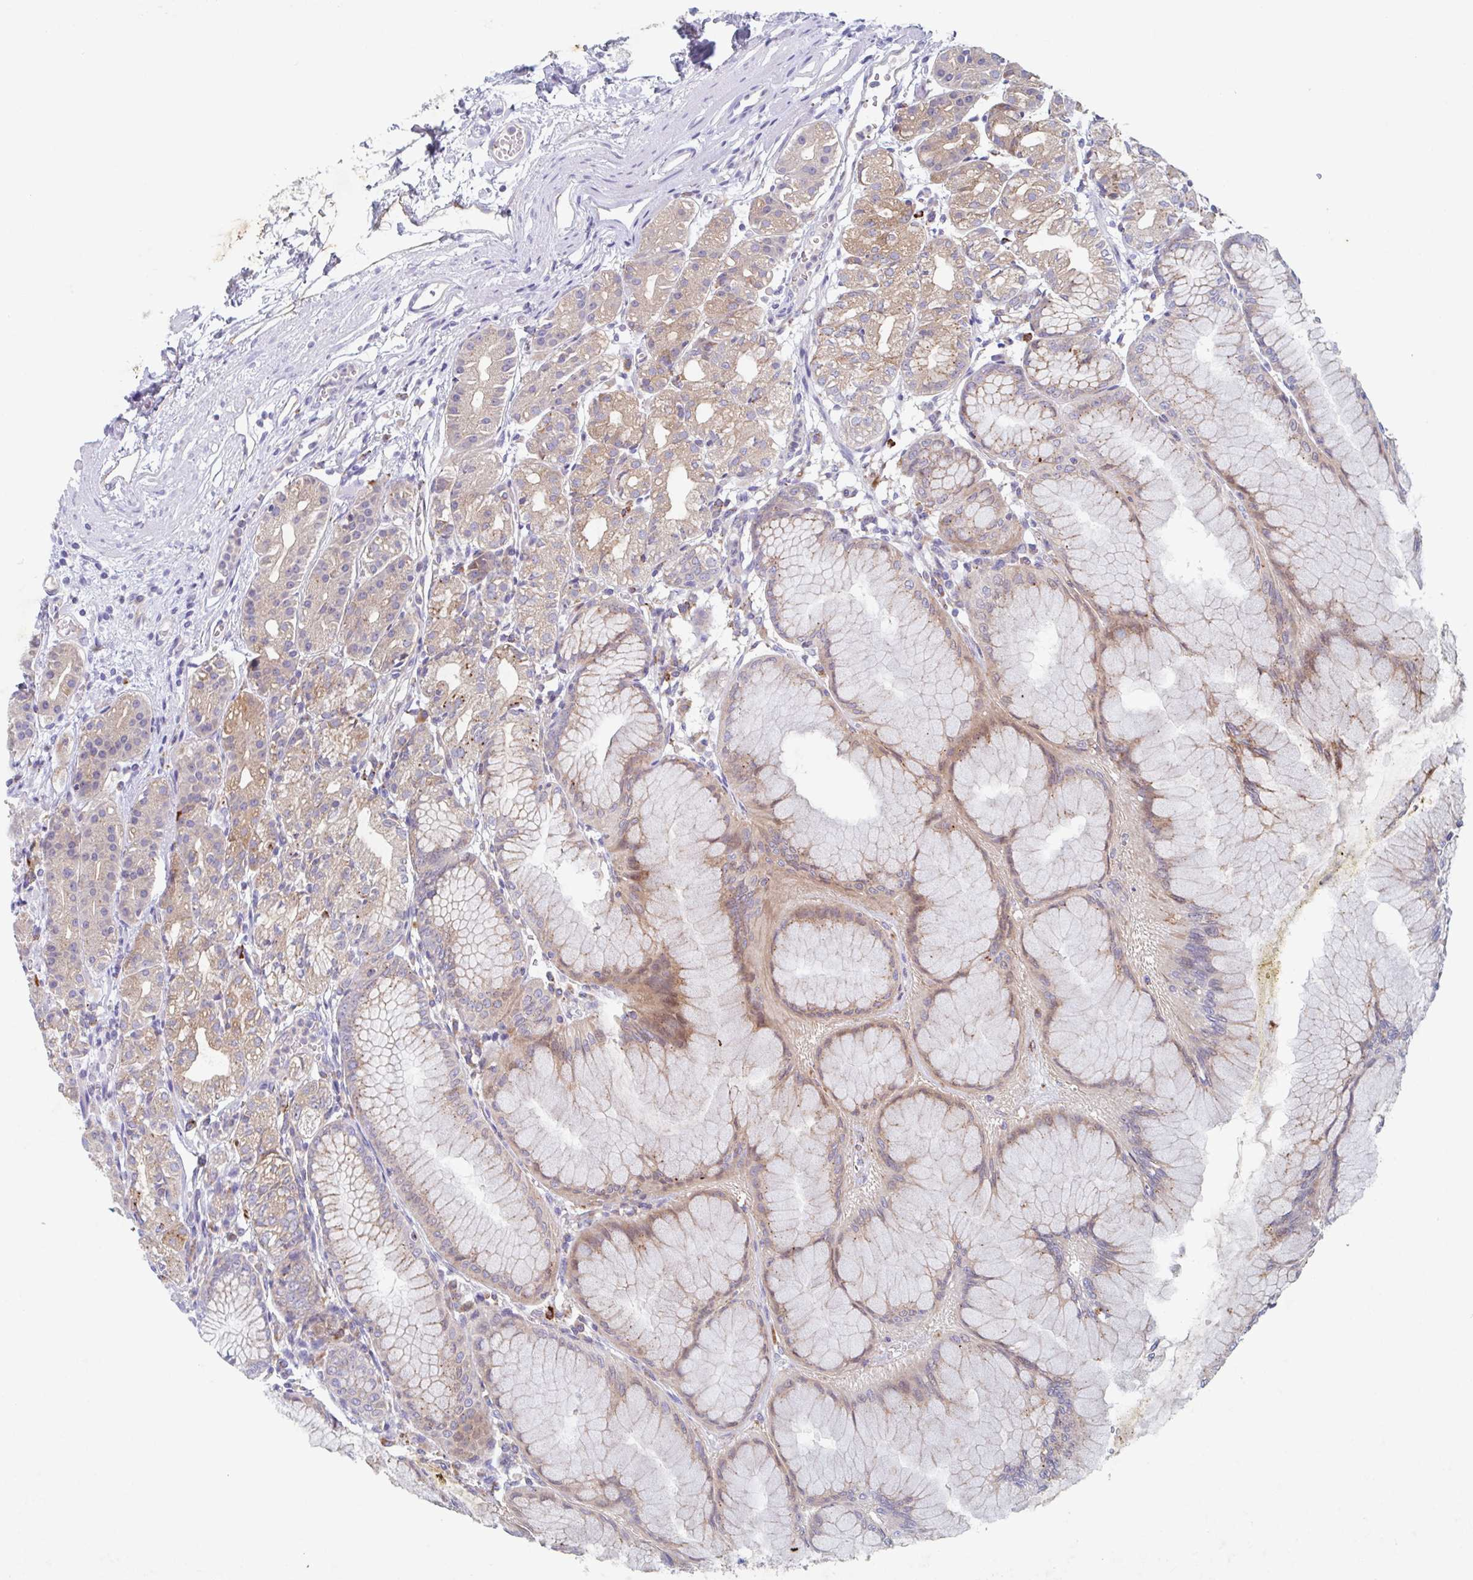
{"staining": {"intensity": "moderate", "quantity": "25%-75%", "location": "cytoplasmic/membranous"}, "tissue": "stomach", "cell_type": "Glandular cells", "image_type": "normal", "snomed": [{"axis": "morphology", "description": "Normal tissue, NOS"}, {"axis": "topography", "description": "Stomach"}], "caption": "Immunohistochemistry (IHC) (DAB (3,3'-diaminobenzidine)) staining of benign stomach shows moderate cytoplasmic/membranous protein positivity in approximately 25%-75% of glandular cells. (DAB IHC with brightfield microscopy, high magnification).", "gene": "MANBA", "patient": {"sex": "female", "age": 57}}